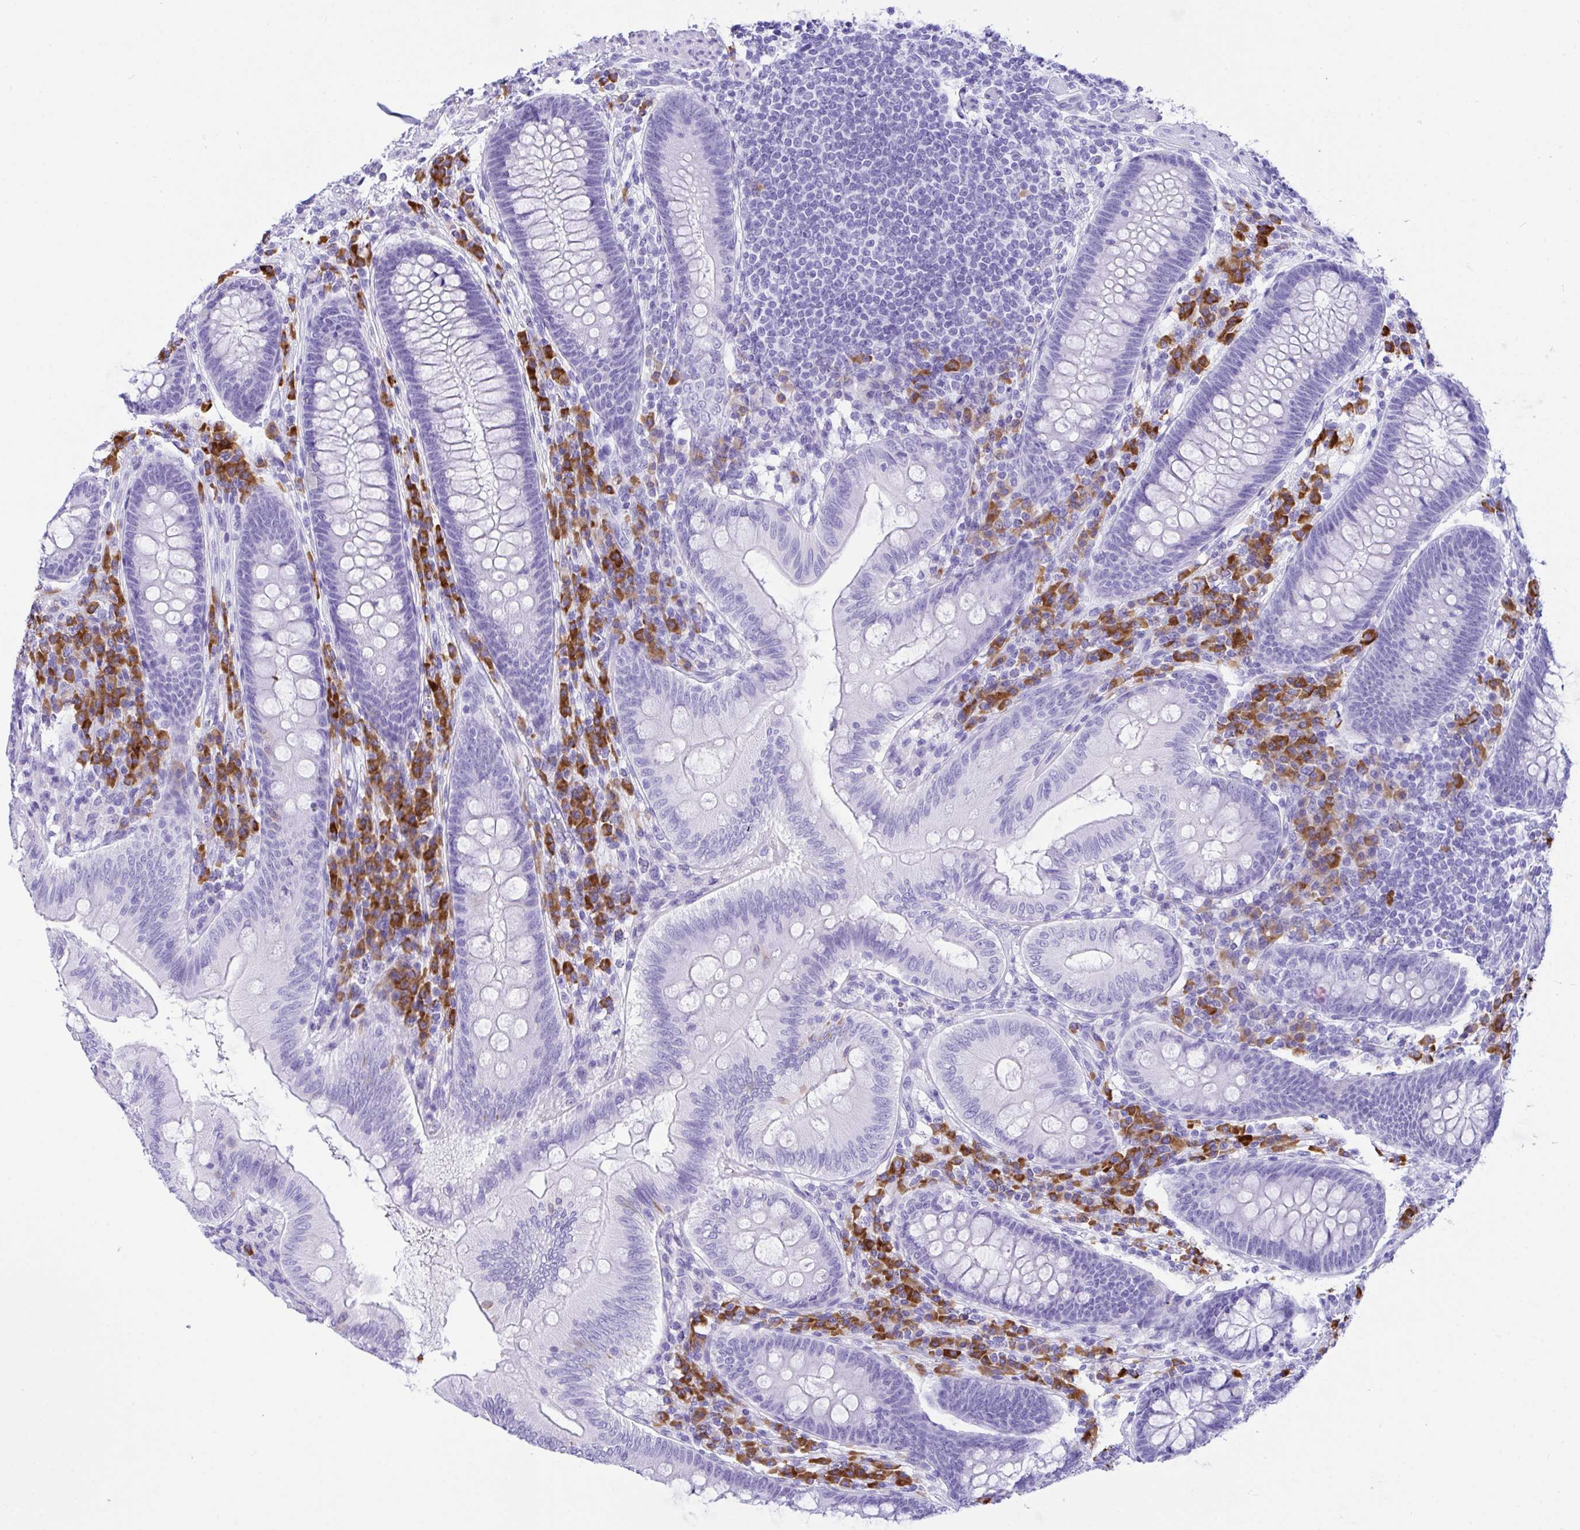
{"staining": {"intensity": "negative", "quantity": "none", "location": "none"}, "tissue": "appendix", "cell_type": "Glandular cells", "image_type": "normal", "snomed": [{"axis": "morphology", "description": "Normal tissue, NOS"}, {"axis": "topography", "description": "Appendix"}], "caption": "The histopathology image displays no significant staining in glandular cells of appendix.", "gene": "BEST4", "patient": {"sex": "male", "age": 71}}